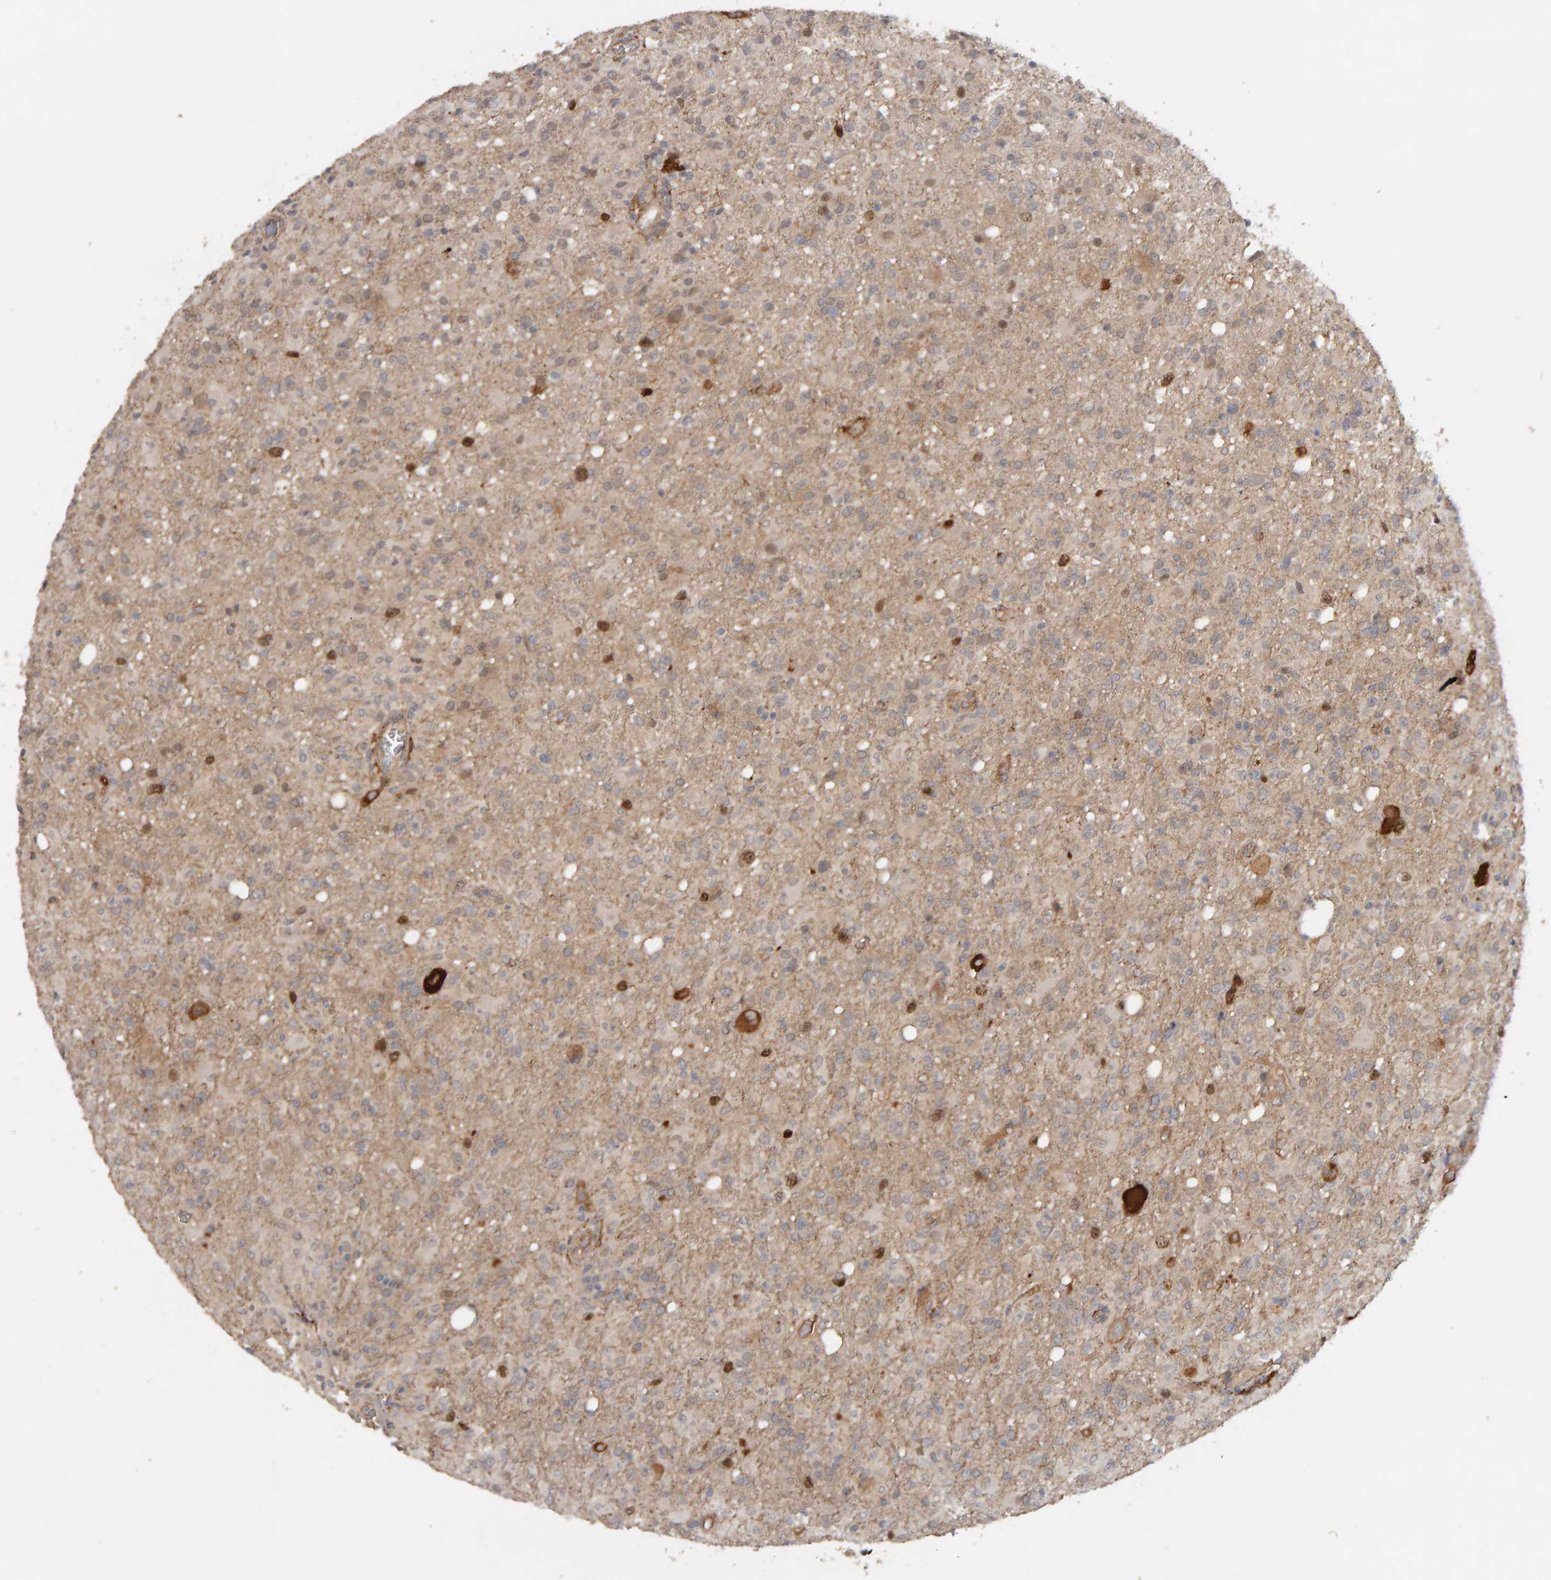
{"staining": {"intensity": "moderate", "quantity": "<25%", "location": "nuclear"}, "tissue": "glioma", "cell_type": "Tumor cells", "image_type": "cancer", "snomed": [{"axis": "morphology", "description": "Glioma, malignant, High grade"}, {"axis": "topography", "description": "Brain"}], "caption": "A photomicrograph showing moderate nuclear staining in about <25% of tumor cells in malignant glioma (high-grade), as visualized by brown immunohistochemical staining.", "gene": "CDCA5", "patient": {"sex": "female", "age": 57}}